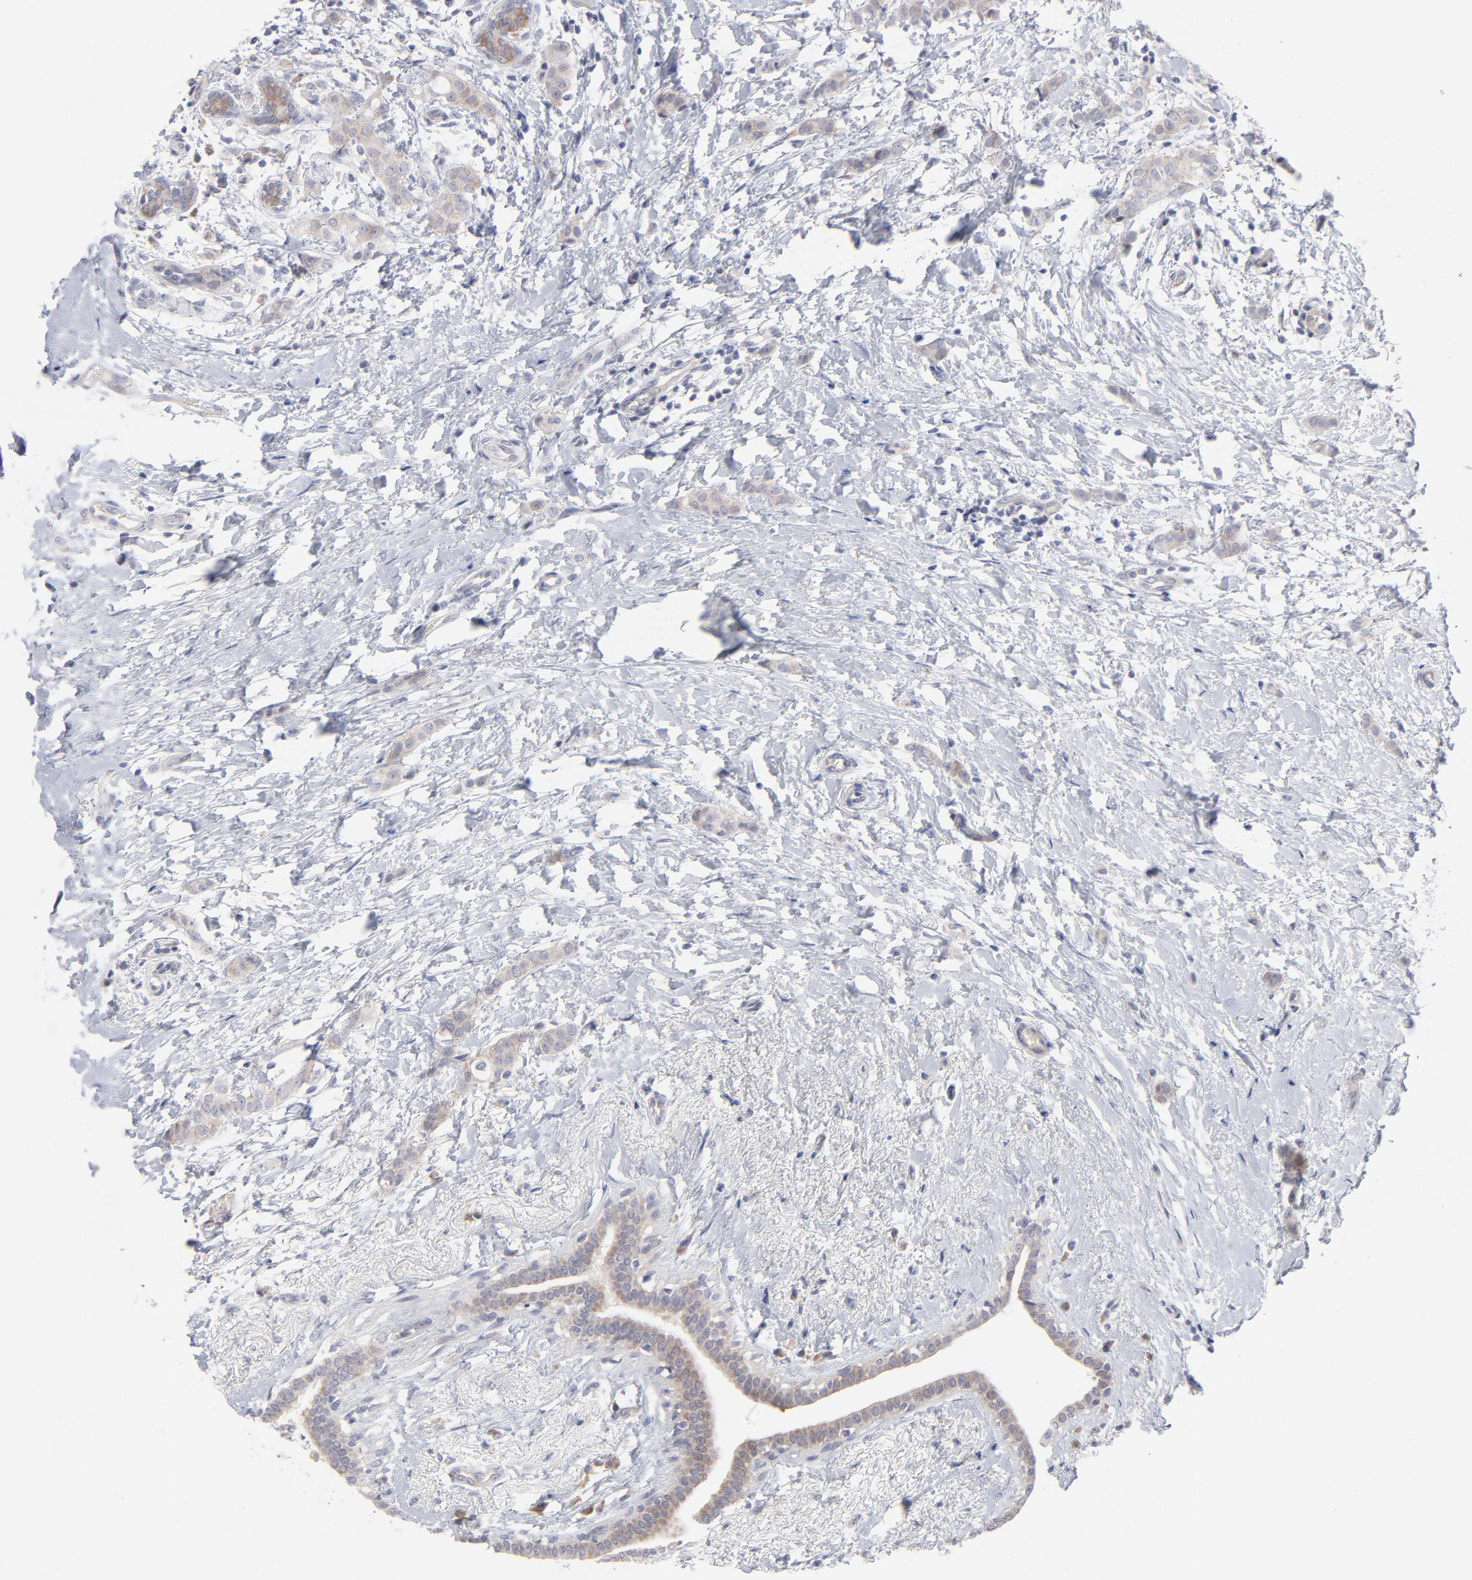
{"staining": {"intensity": "negative", "quantity": "none", "location": "none"}, "tissue": "breast cancer", "cell_type": "Tumor cells", "image_type": "cancer", "snomed": [{"axis": "morphology", "description": "Lobular carcinoma"}, {"axis": "topography", "description": "Breast"}], "caption": "There is no significant expression in tumor cells of breast cancer.", "gene": "RPS24", "patient": {"sex": "female", "age": 55}}